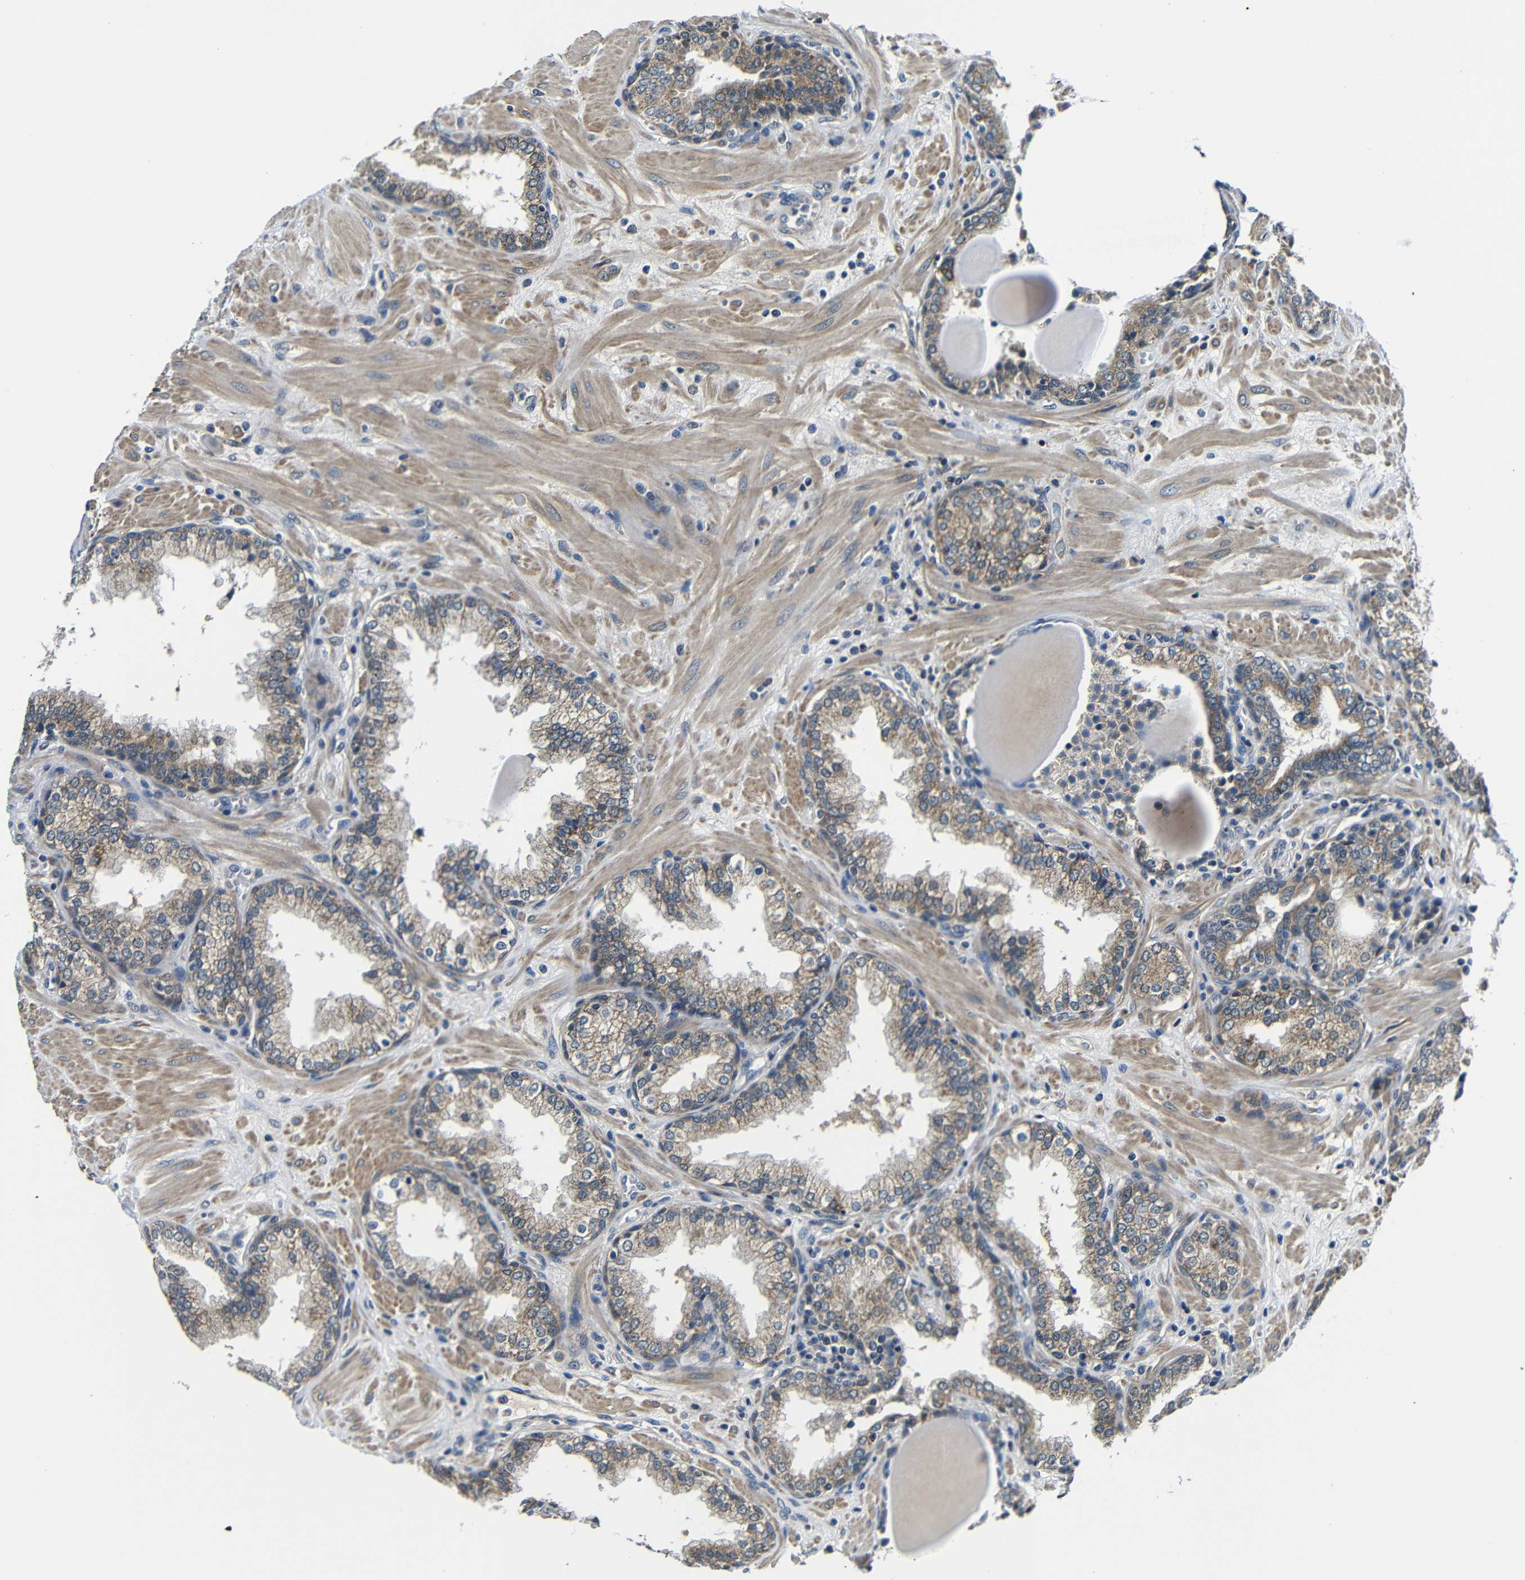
{"staining": {"intensity": "moderate", "quantity": ">75%", "location": "cytoplasmic/membranous"}, "tissue": "prostate", "cell_type": "Glandular cells", "image_type": "normal", "snomed": [{"axis": "morphology", "description": "Normal tissue, NOS"}, {"axis": "topography", "description": "Prostate"}], "caption": "The immunohistochemical stain highlights moderate cytoplasmic/membranous staining in glandular cells of benign prostate. (DAB (3,3'-diaminobenzidine) = brown stain, brightfield microscopy at high magnification).", "gene": "FKBP14", "patient": {"sex": "male", "age": 51}}